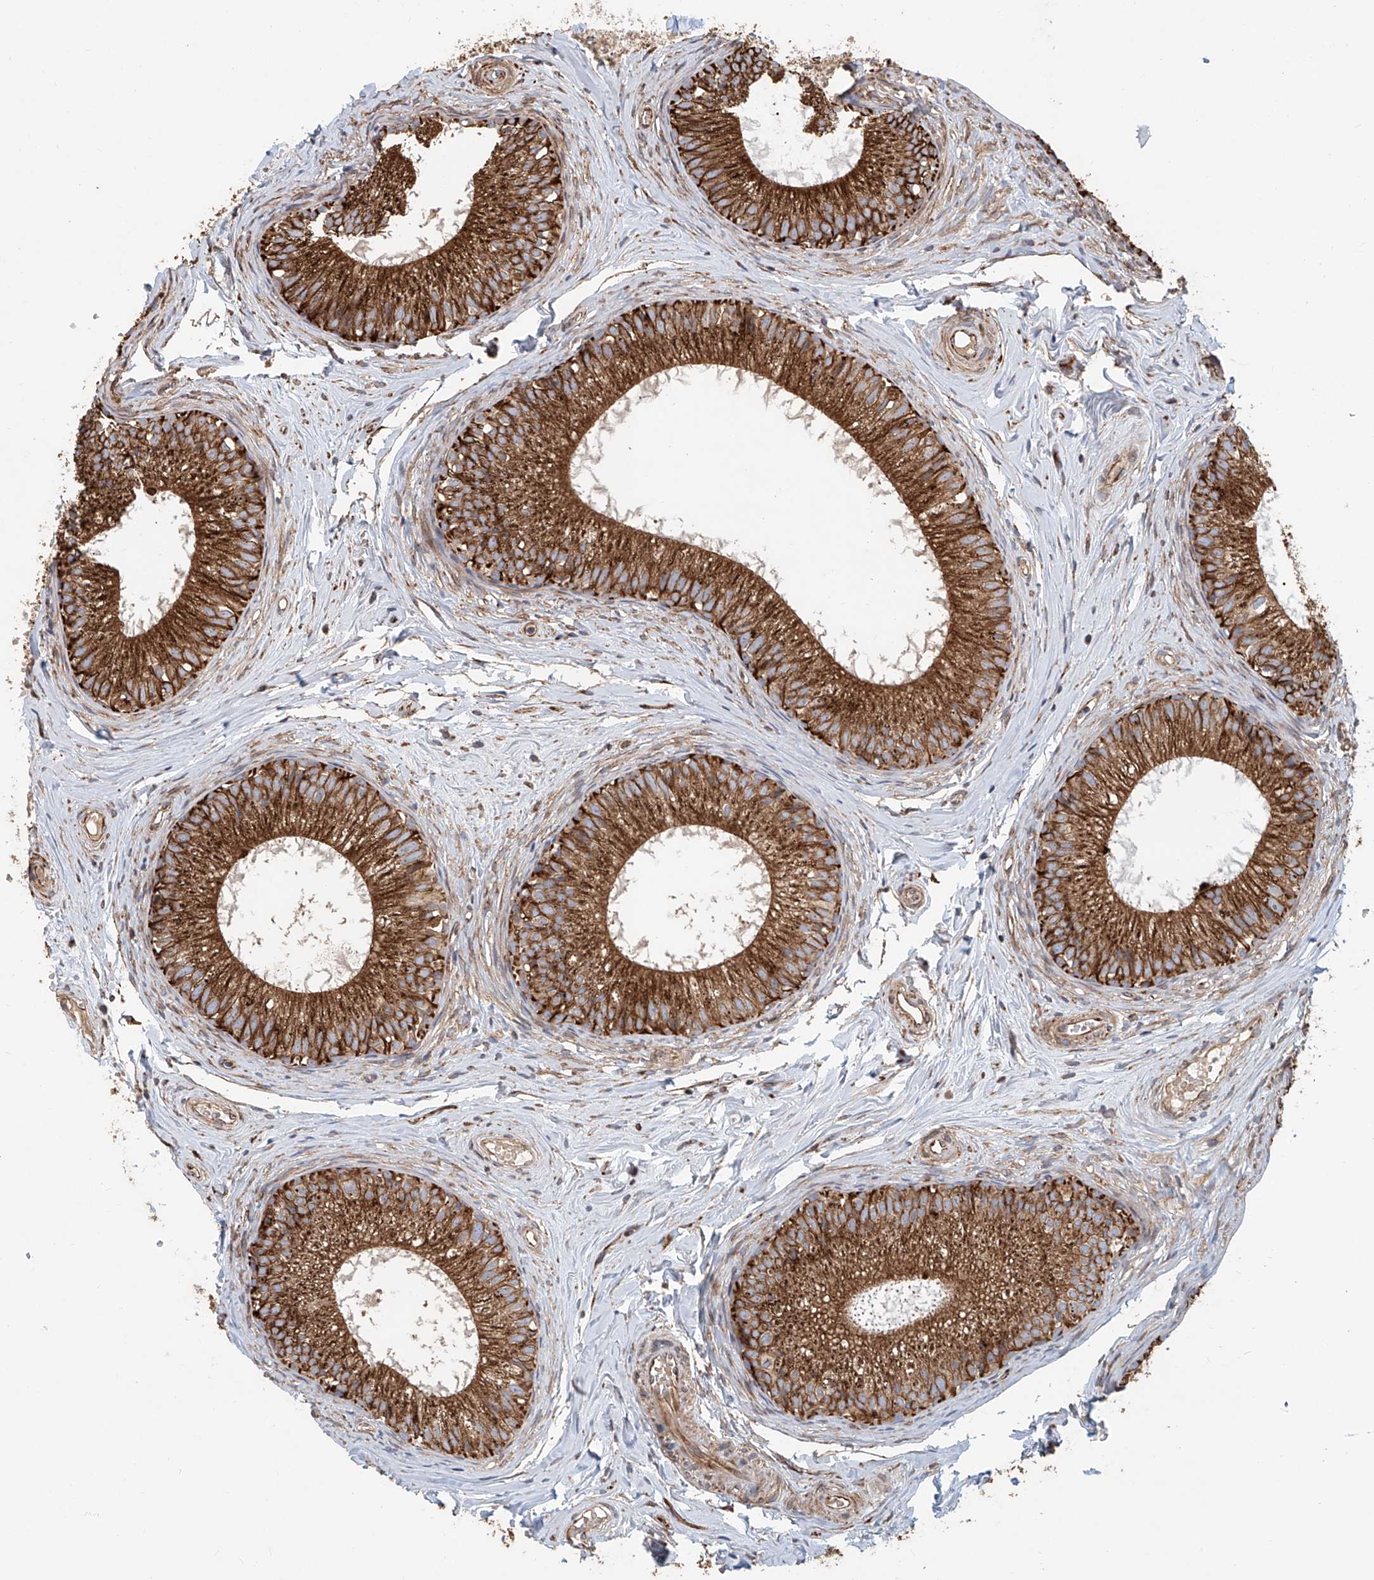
{"staining": {"intensity": "strong", "quantity": ">75%", "location": "cytoplasmic/membranous"}, "tissue": "epididymis", "cell_type": "Glandular cells", "image_type": "normal", "snomed": [{"axis": "morphology", "description": "Normal tissue, NOS"}, {"axis": "topography", "description": "Epididymis"}], "caption": "The immunohistochemical stain shows strong cytoplasmic/membranous staining in glandular cells of benign epididymis. (Stains: DAB in brown, nuclei in blue, Microscopy: brightfield microscopy at high magnification).", "gene": "HGSNAT", "patient": {"sex": "male", "age": 34}}